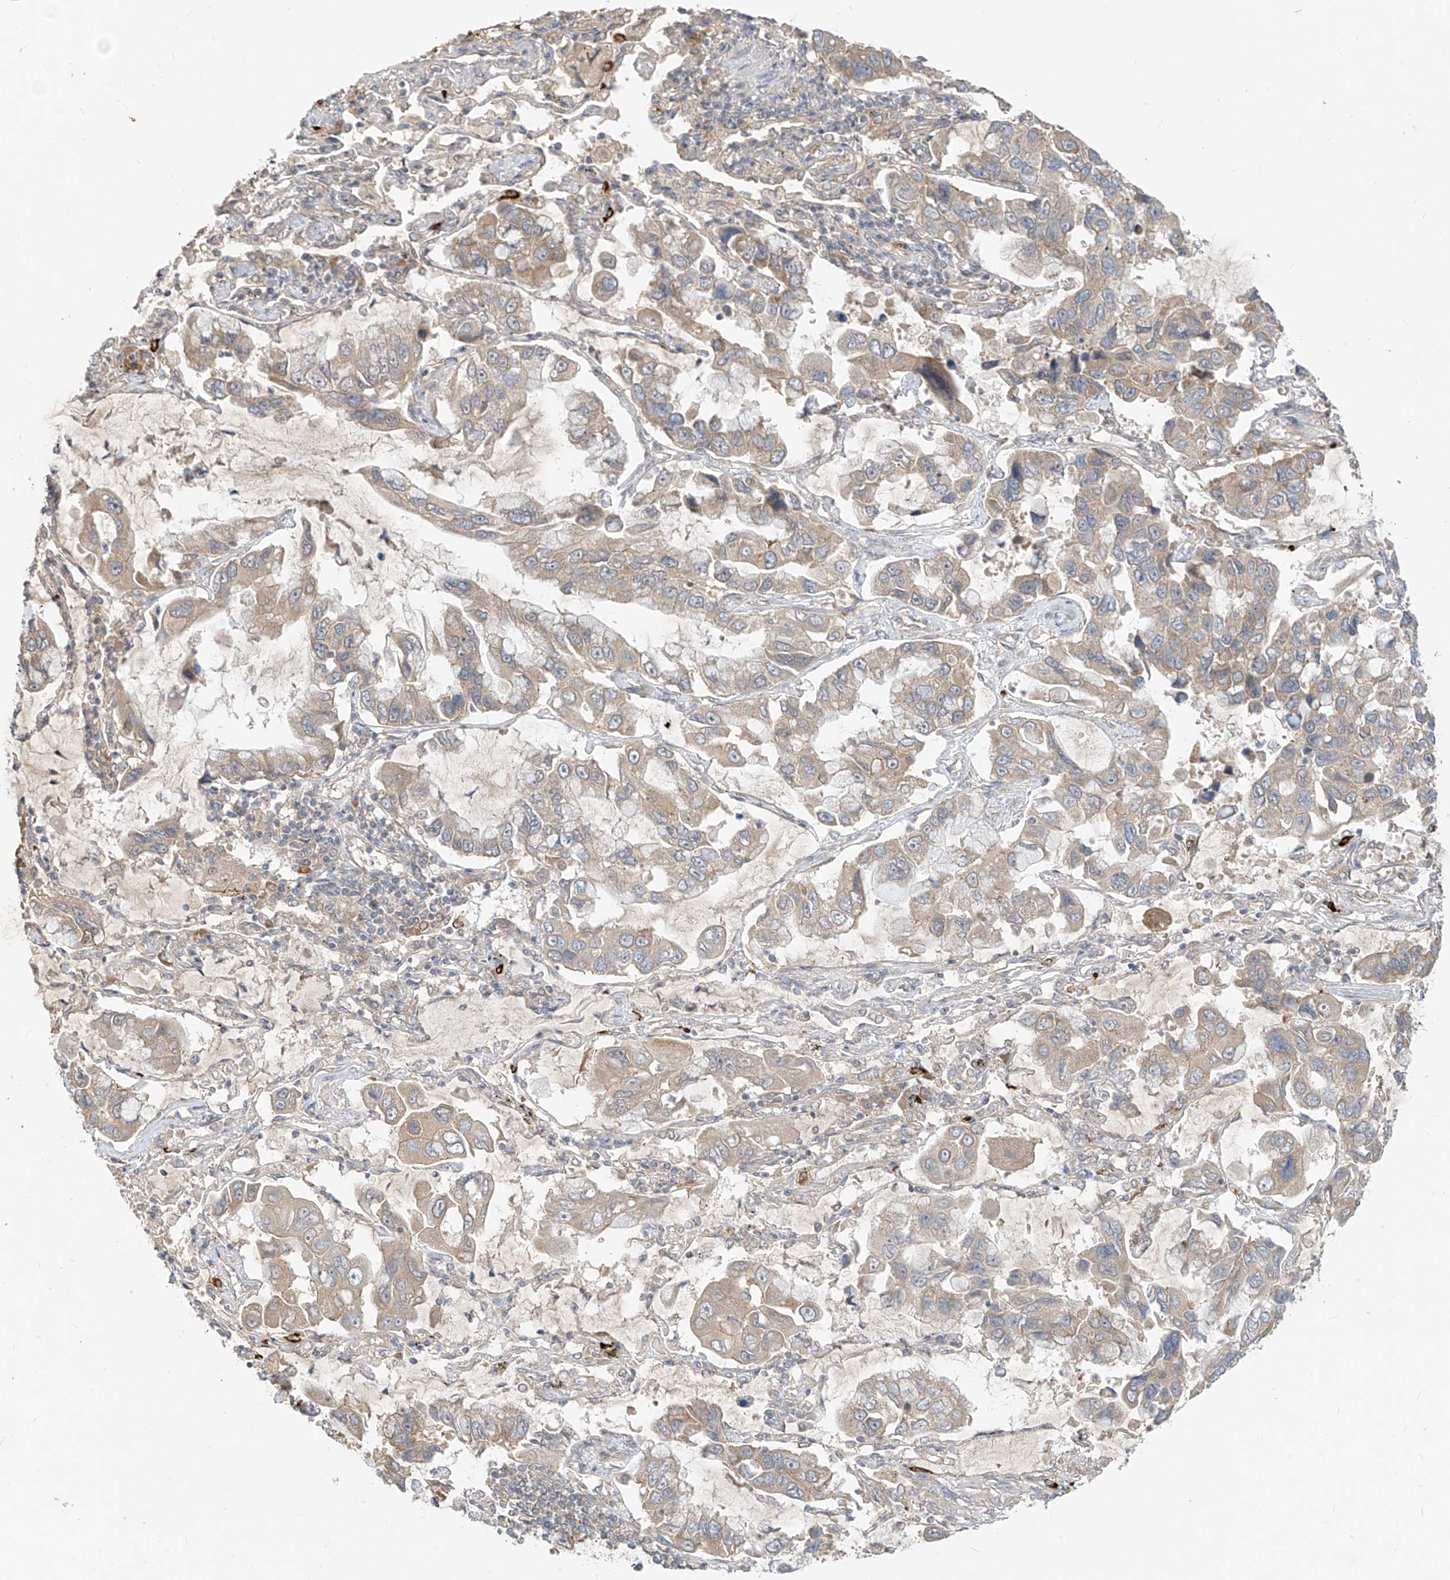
{"staining": {"intensity": "weak", "quantity": "<25%", "location": "cytoplasmic/membranous"}, "tissue": "lung cancer", "cell_type": "Tumor cells", "image_type": "cancer", "snomed": [{"axis": "morphology", "description": "Adenocarcinoma, NOS"}, {"axis": "topography", "description": "Lung"}], "caption": "DAB (3,3'-diaminobenzidine) immunohistochemical staining of adenocarcinoma (lung) shows no significant staining in tumor cells.", "gene": "MTUS2", "patient": {"sex": "male", "age": 64}}